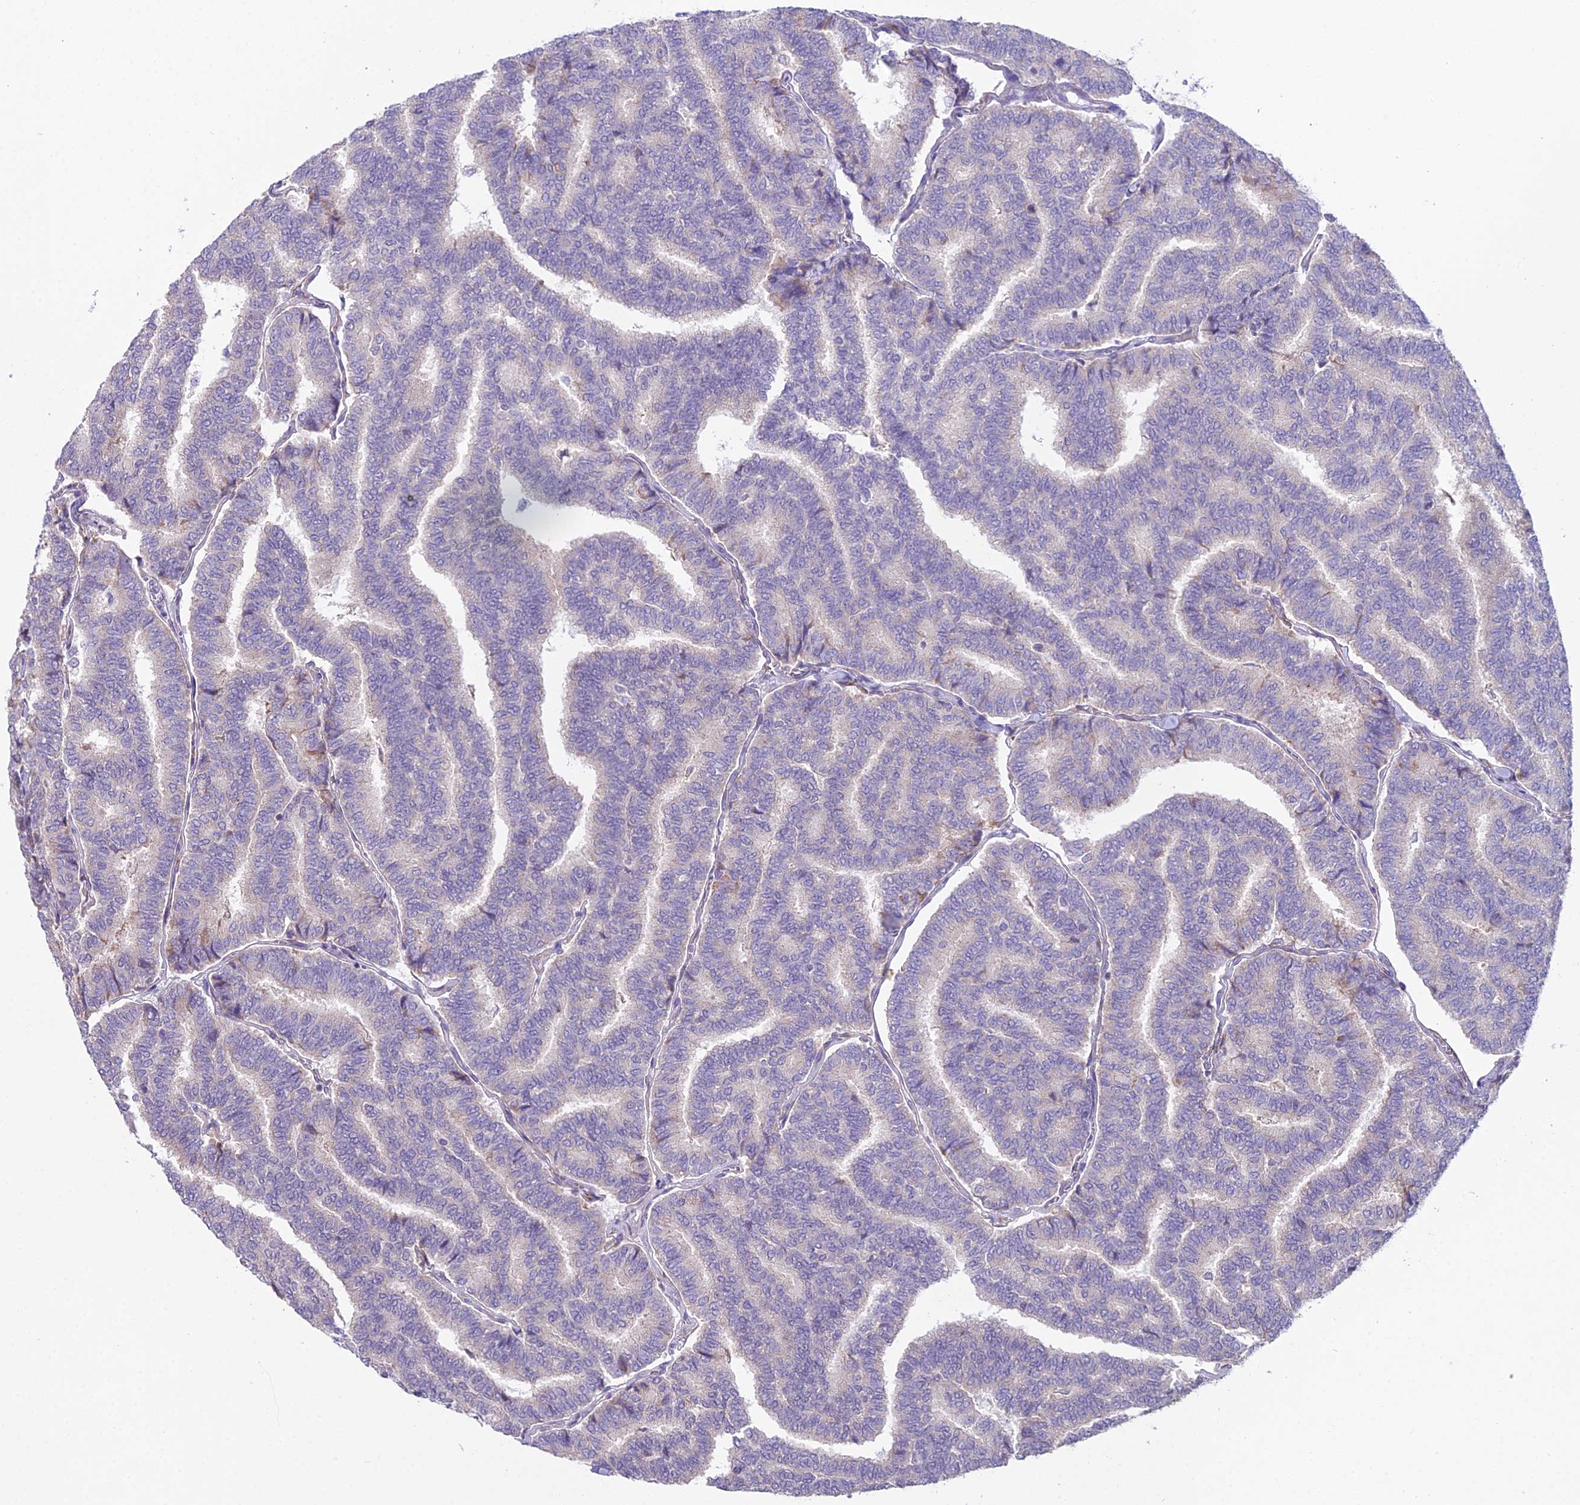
{"staining": {"intensity": "negative", "quantity": "none", "location": "none"}, "tissue": "thyroid cancer", "cell_type": "Tumor cells", "image_type": "cancer", "snomed": [{"axis": "morphology", "description": "Papillary adenocarcinoma, NOS"}, {"axis": "topography", "description": "Thyroid gland"}], "caption": "High power microscopy micrograph of an IHC photomicrograph of thyroid papillary adenocarcinoma, revealing no significant staining in tumor cells.", "gene": "RPS26", "patient": {"sex": "female", "age": 35}}